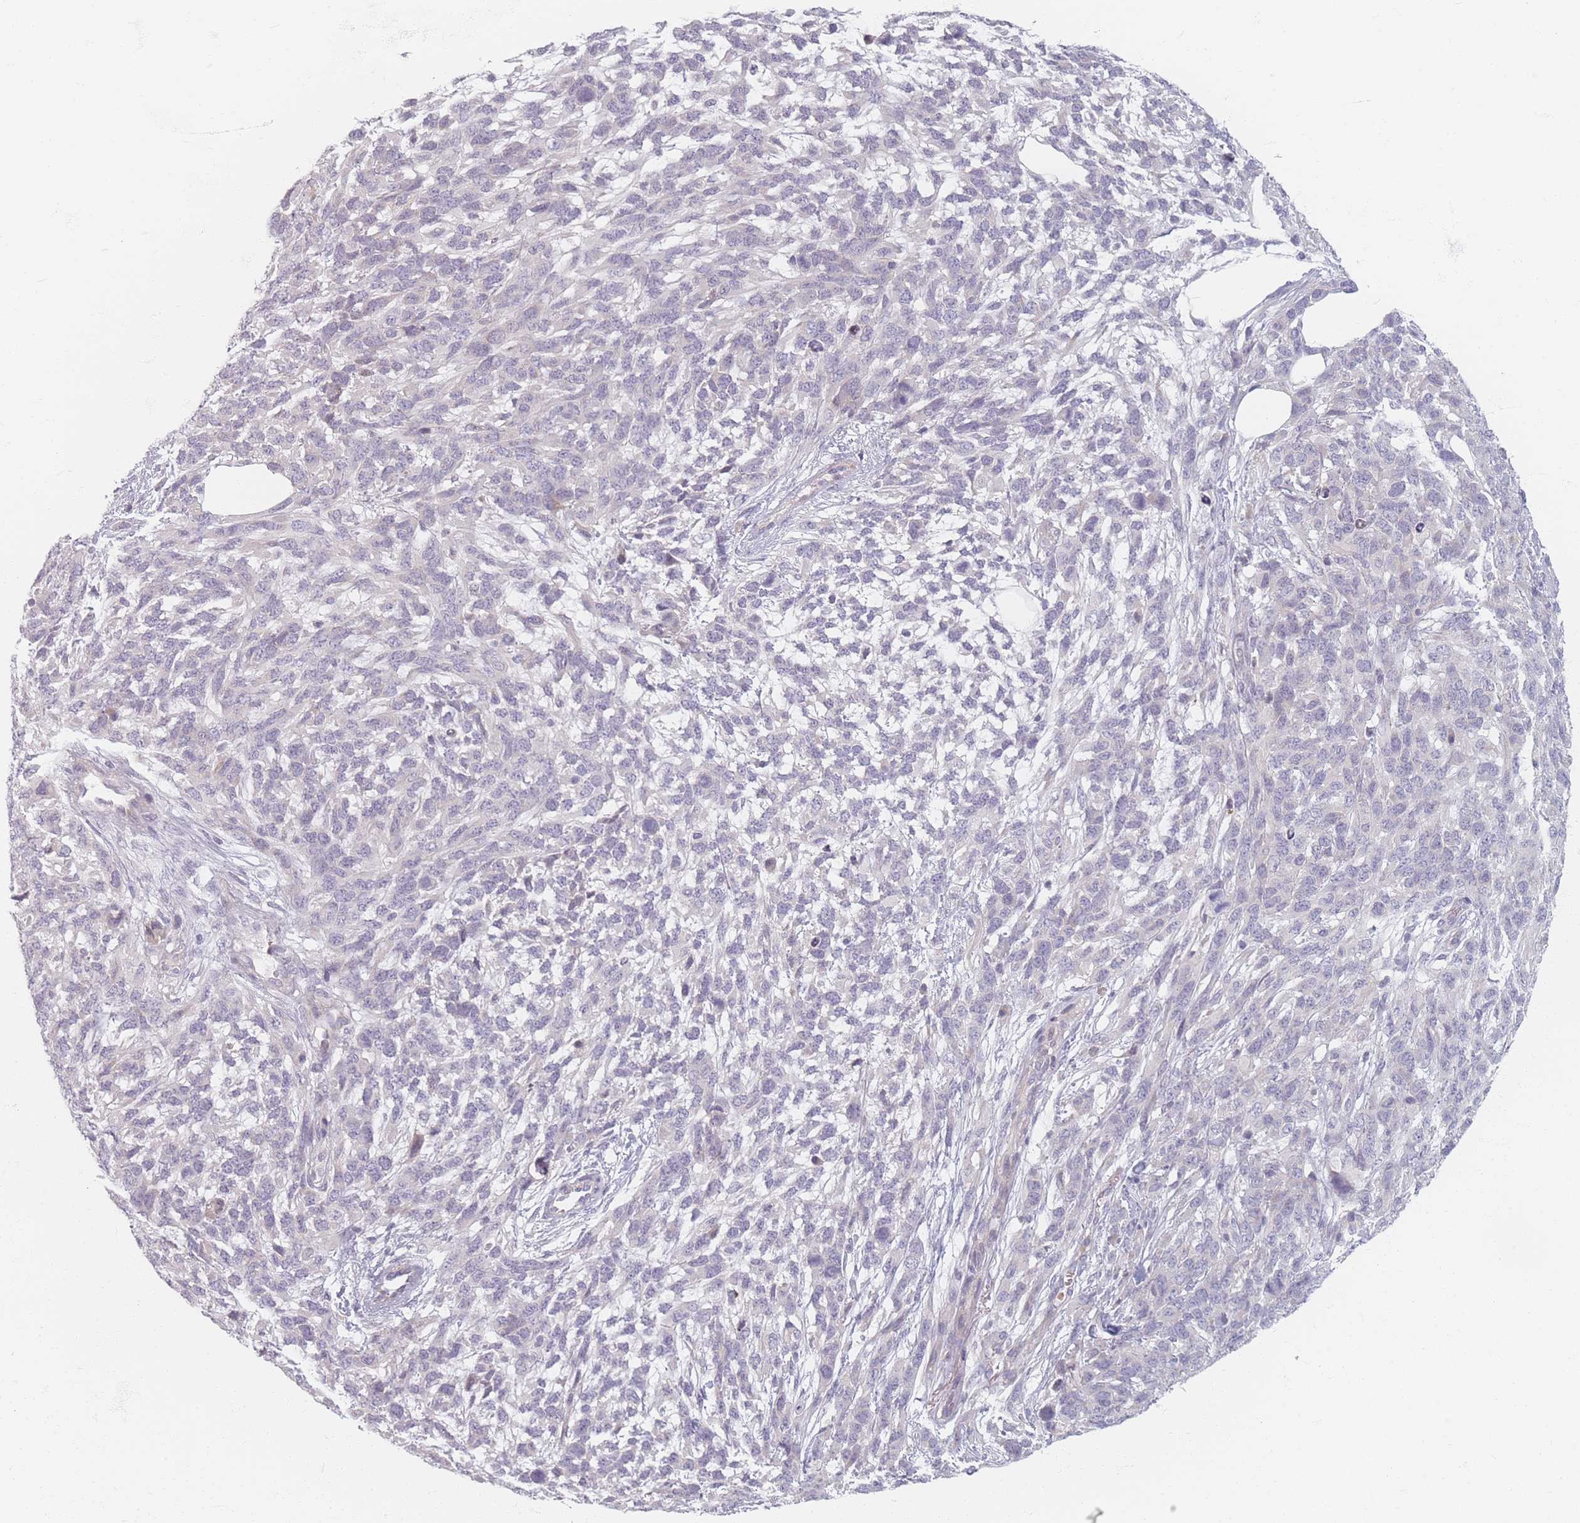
{"staining": {"intensity": "negative", "quantity": "none", "location": "none"}, "tissue": "melanoma", "cell_type": "Tumor cells", "image_type": "cancer", "snomed": [{"axis": "morphology", "description": "Normal morphology"}, {"axis": "morphology", "description": "Malignant melanoma, NOS"}, {"axis": "topography", "description": "Skin"}], "caption": "This photomicrograph is of malignant melanoma stained with IHC to label a protein in brown with the nuclei are counter-stained blue. There is no expression in tumor cells.", "gene": "TMOD1", "patient": {"sex": "female", "age": 72}}